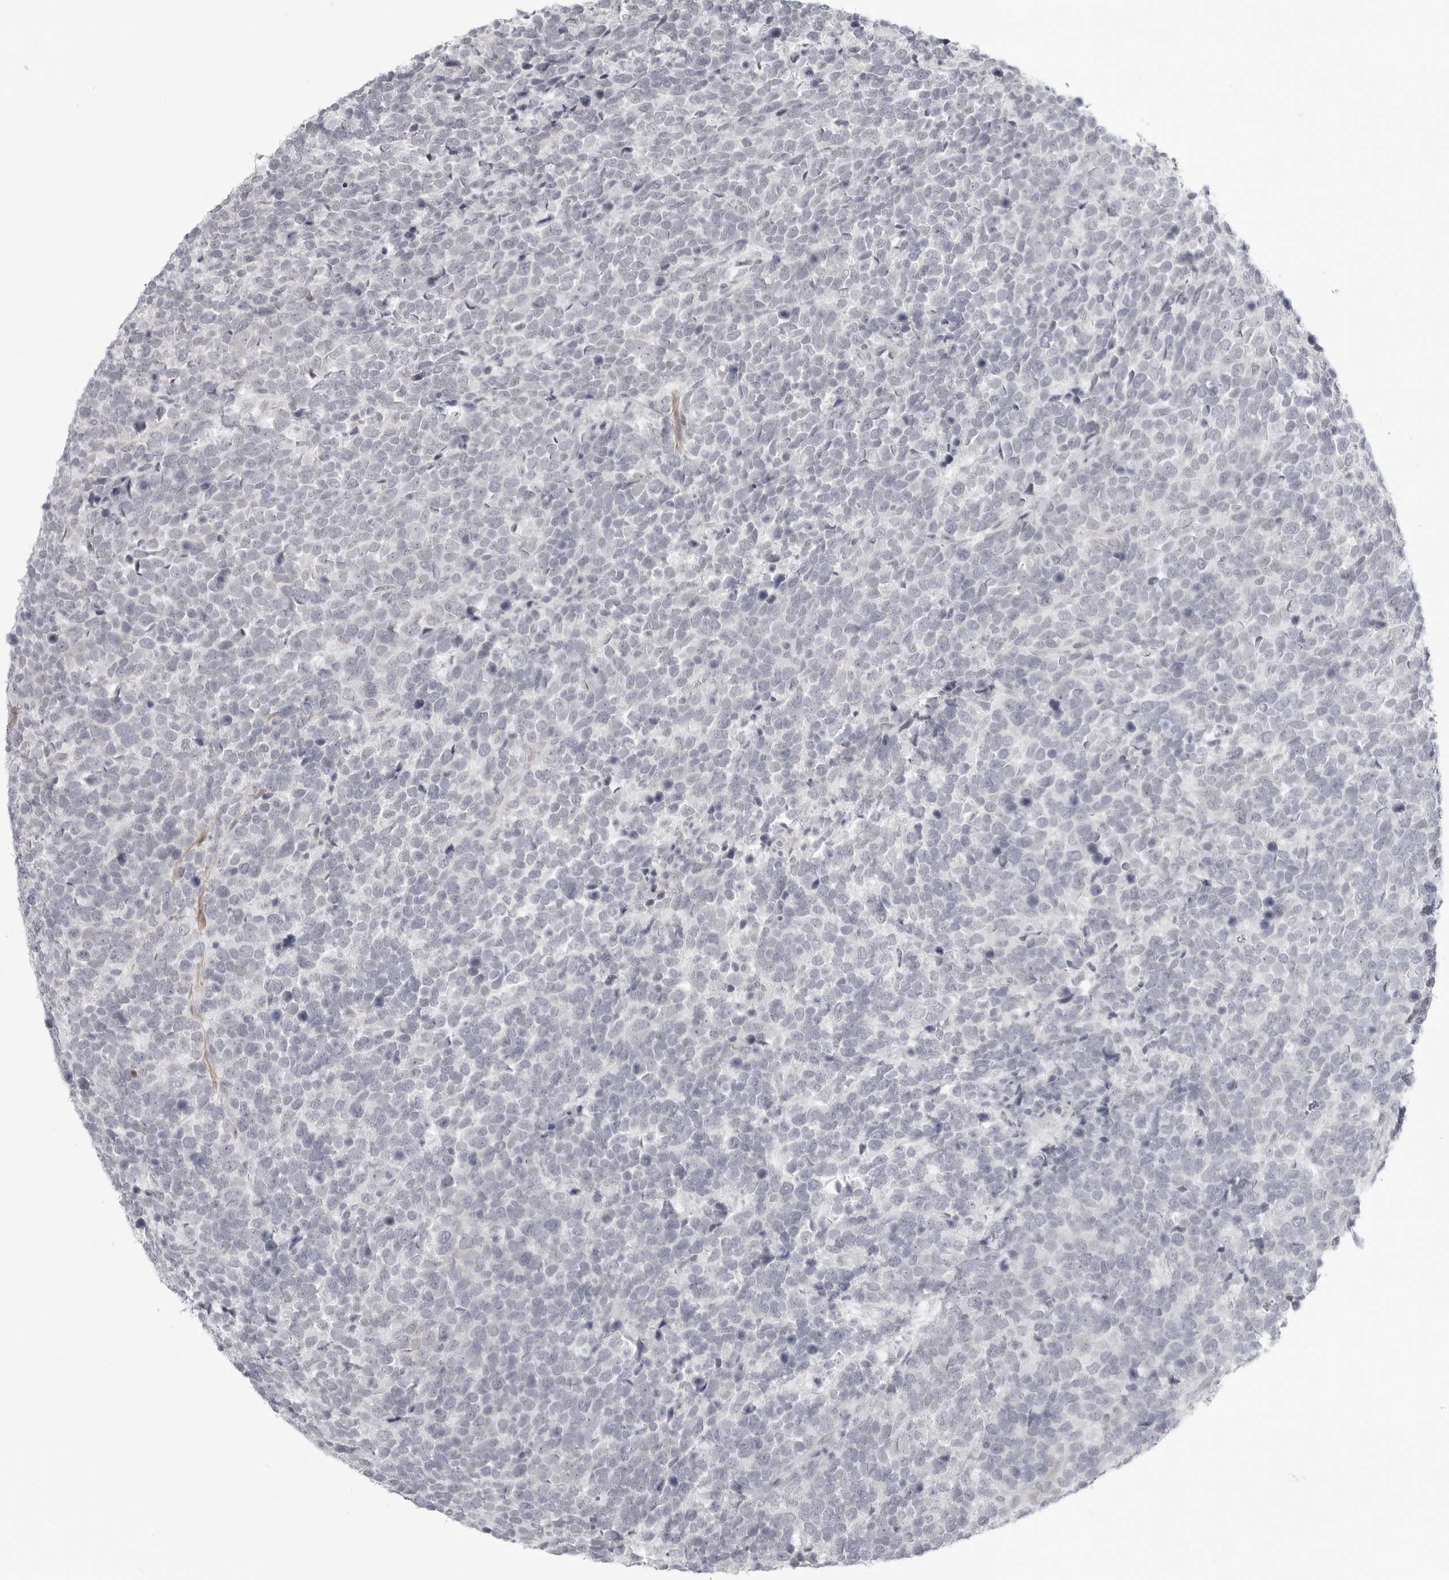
{"staining": {"intensity": "negative", "quantity": "none", "location": "none"}, "tissue": "urothelial cancer", "cell_type": "Tumor cells", "image_type": "cancer", "snomed": [{"axis": "morphology", "description": "Urothelial carcinoma, High grade"}, {"axis": "topography", "description": "Urinary bladder"}], "caption": "A high-resolution histopathology image shows immunohistochemistry (IHC) staining of urothelial cancer, which displays no significant expression in tumor cells.", "gene": "TCTN3", "patient": {"sex": "female", "age": 82}}